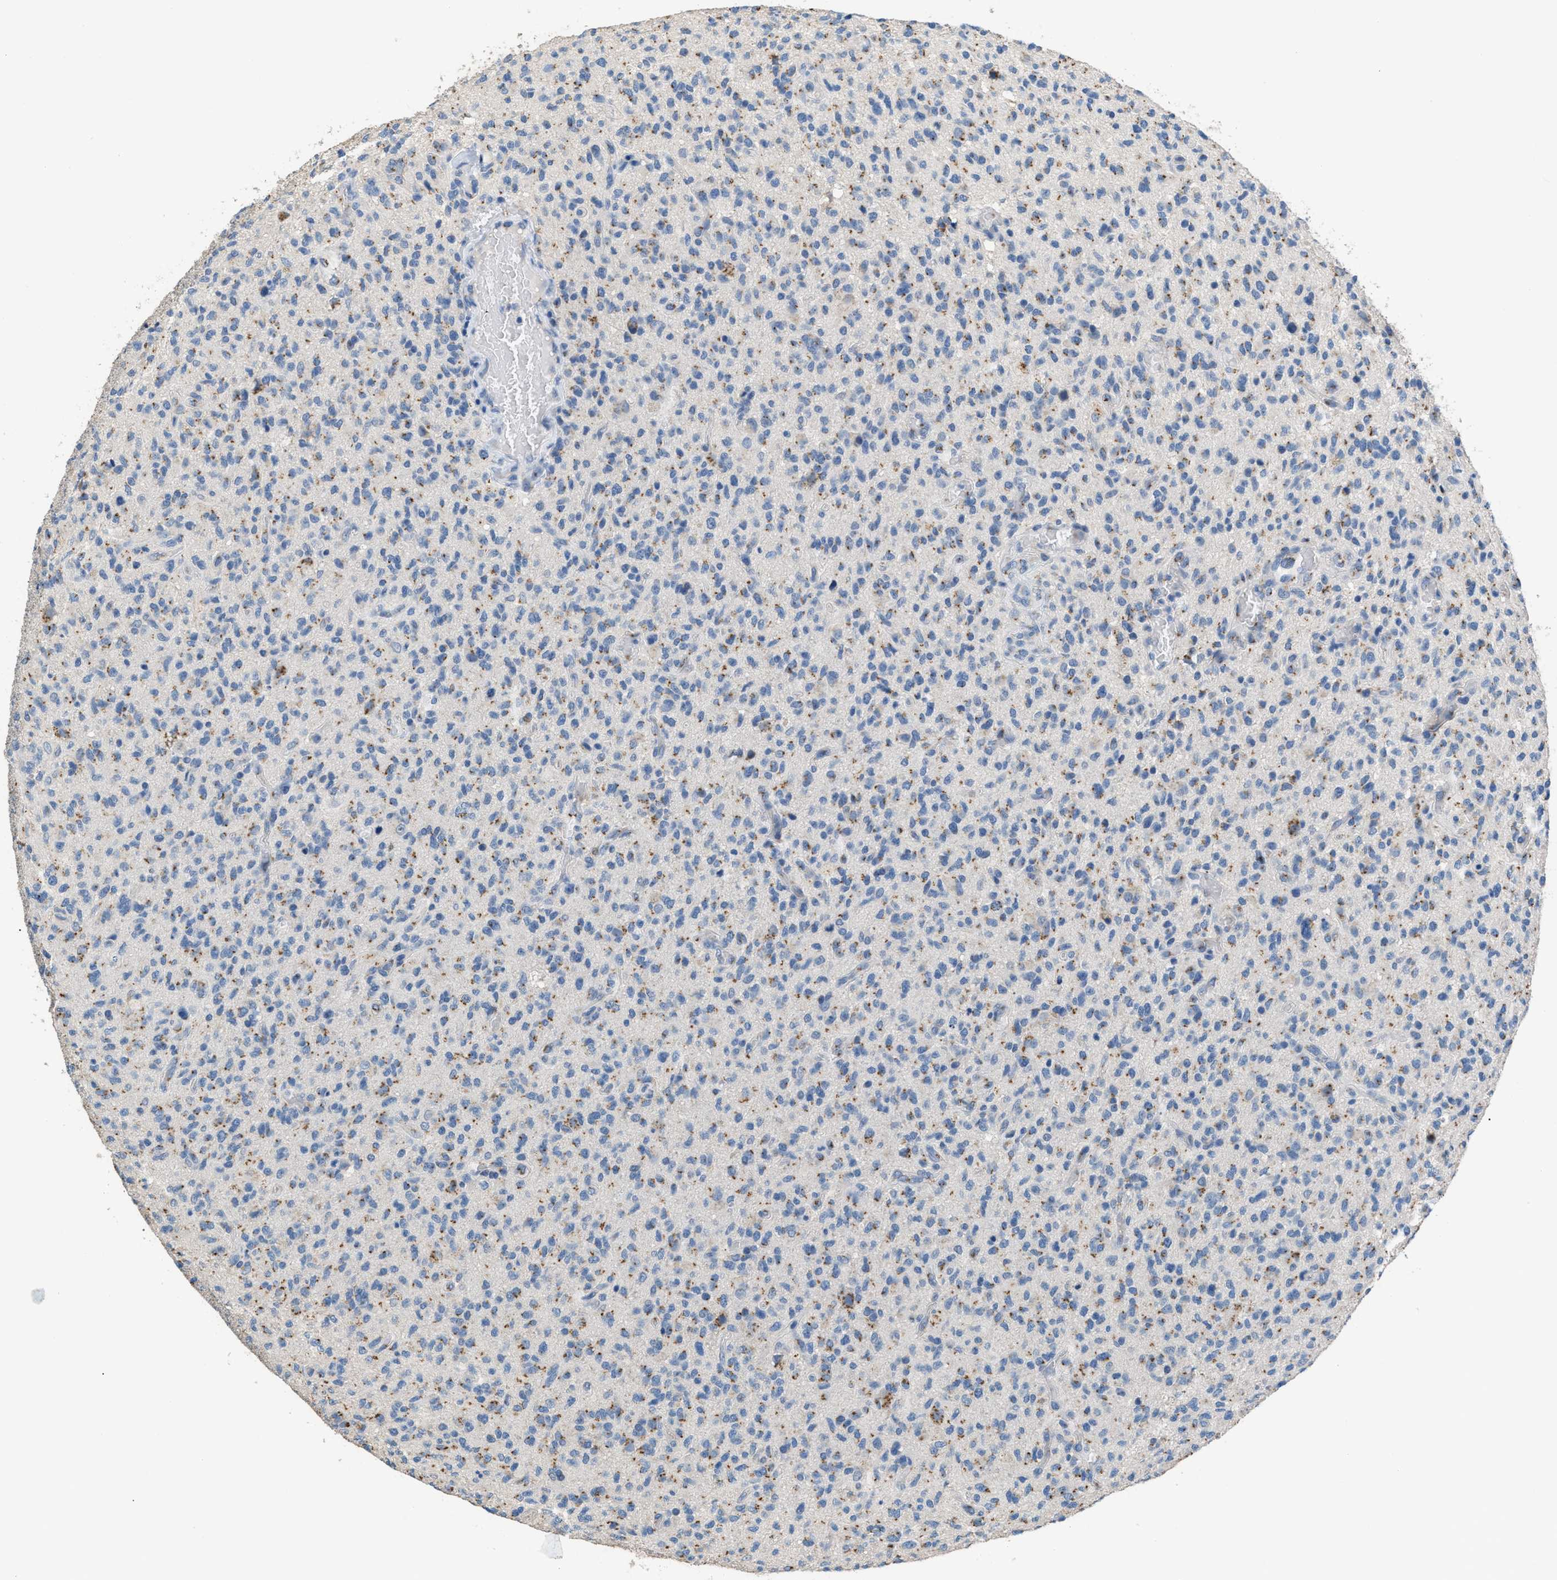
{"staining": {"intensity": "moderate", "quantity": "<25%", "location": "cytoplasmic/membranous"}, "tissue": "glioma", "cell_type": "Tumor cells", "image_type": "cancer", "snomed": [{"axis": "morphology", "description": "Glioma, malignant, High grade"}, {"axis": "topography", "description": "Brain"}], "caption": "Protein analysis of glioma tissue shows moderate cytoplasmic/membranous staining in about <25% of tumor cells. The protein of interest is shown in brown color, while the nuclei are stained blue.", "gene": "GOLM1", "patient": {"sex": "male", "age": 71}}